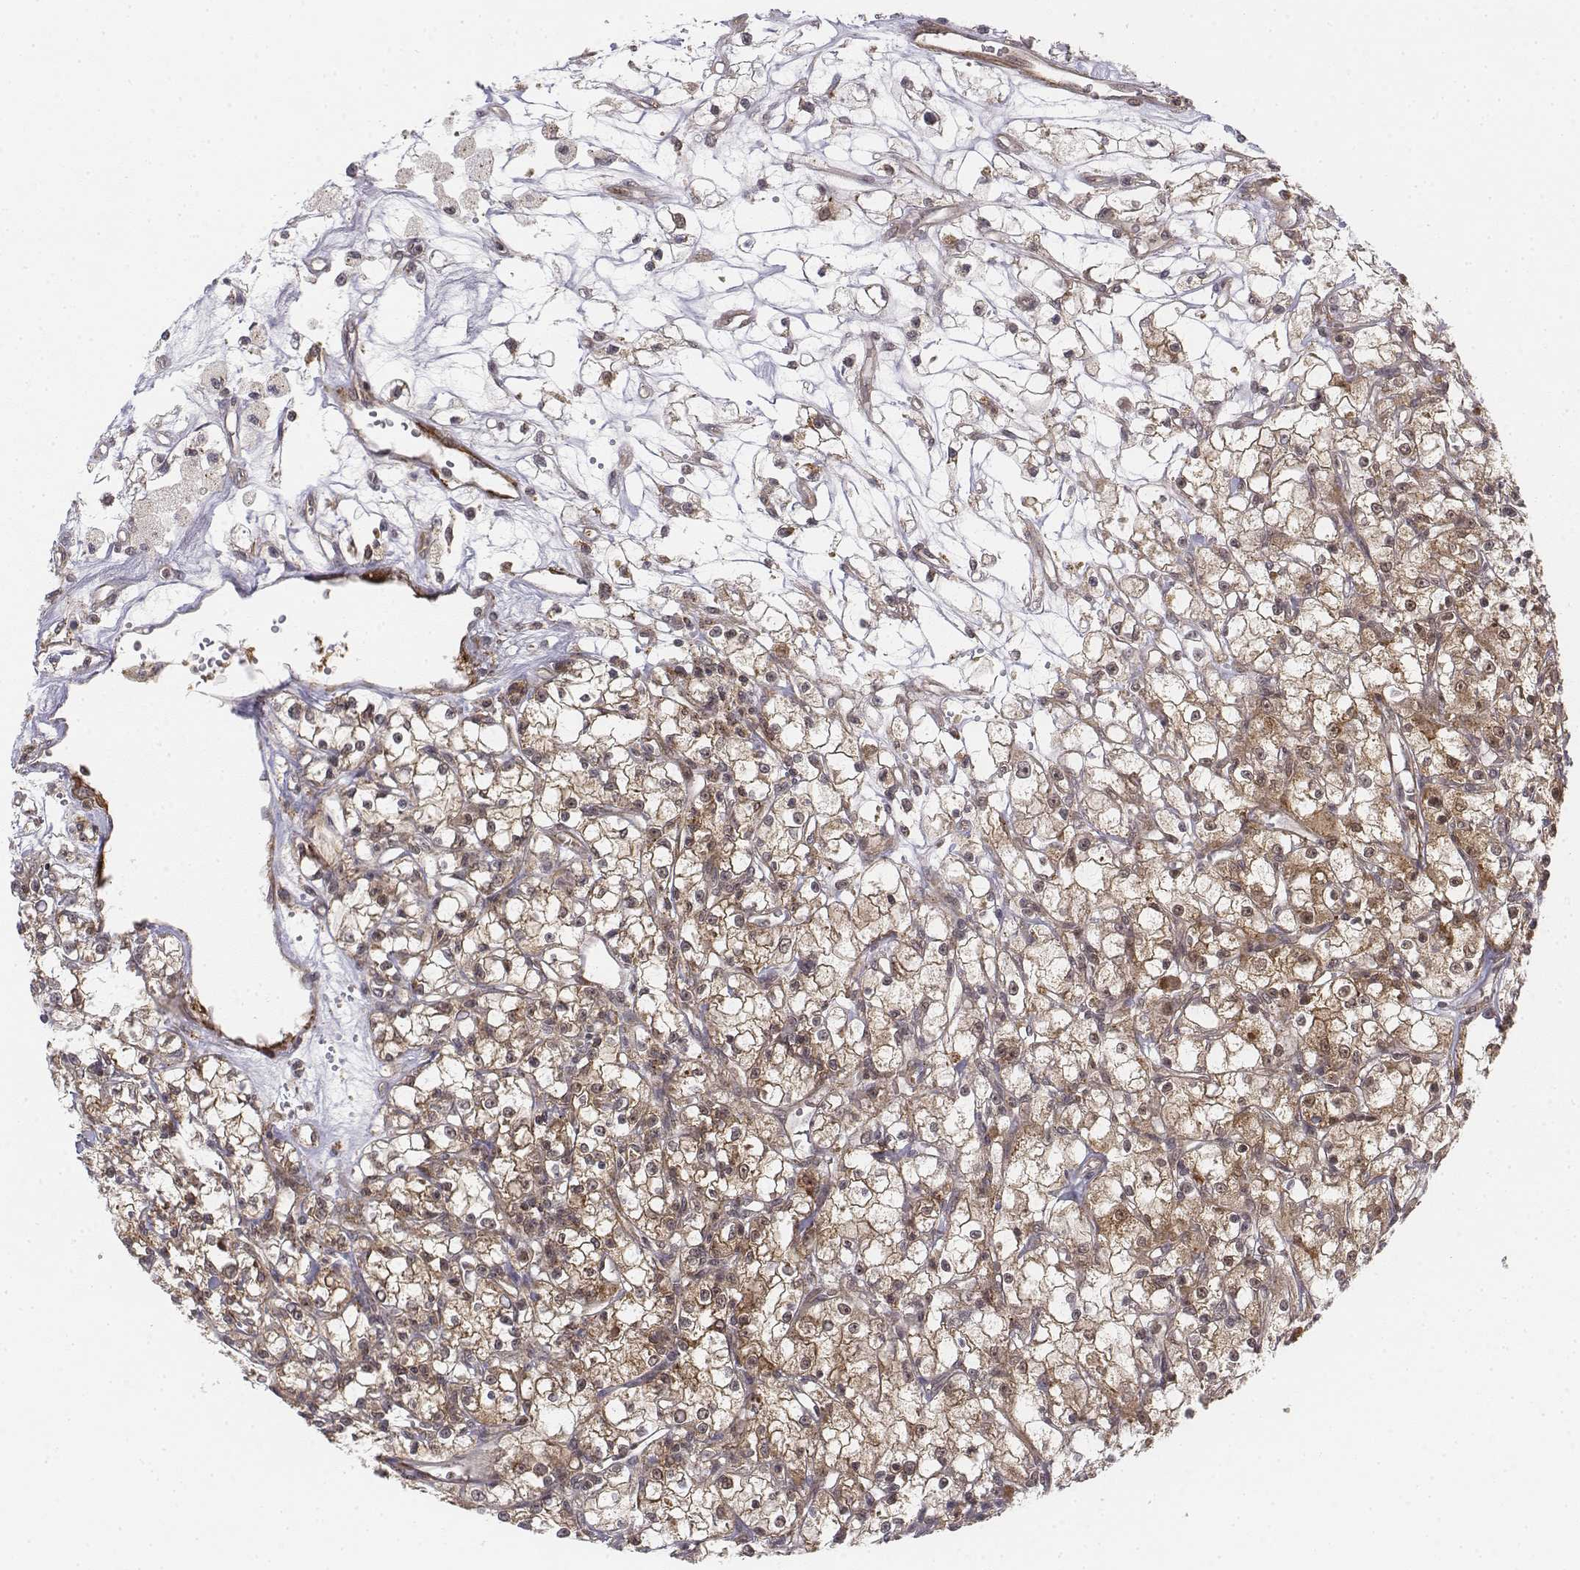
{"staining": {"intensity": "moderate", "quantity": "25%-75%", "location": "cytoplasmic/membranous"}, "tissue": "renal cancer", "cell_type": "Tumor cells", "image_type": "cancer", "snomed": [{"axis": "morphology", "description": "Adenocarcinoma, NOS"}, {"axis": "topography", "description": "Kidney"}], "caption": "Approximately 25%-75% of tumor cells in renal adenocarcinoma exhibit moderate cytoplasmic/membranous protein expression as visualized by brown immunohistochemical staining.", "gene": "ZFYVE19", "patient": {"sex": "female", "age": 59}}